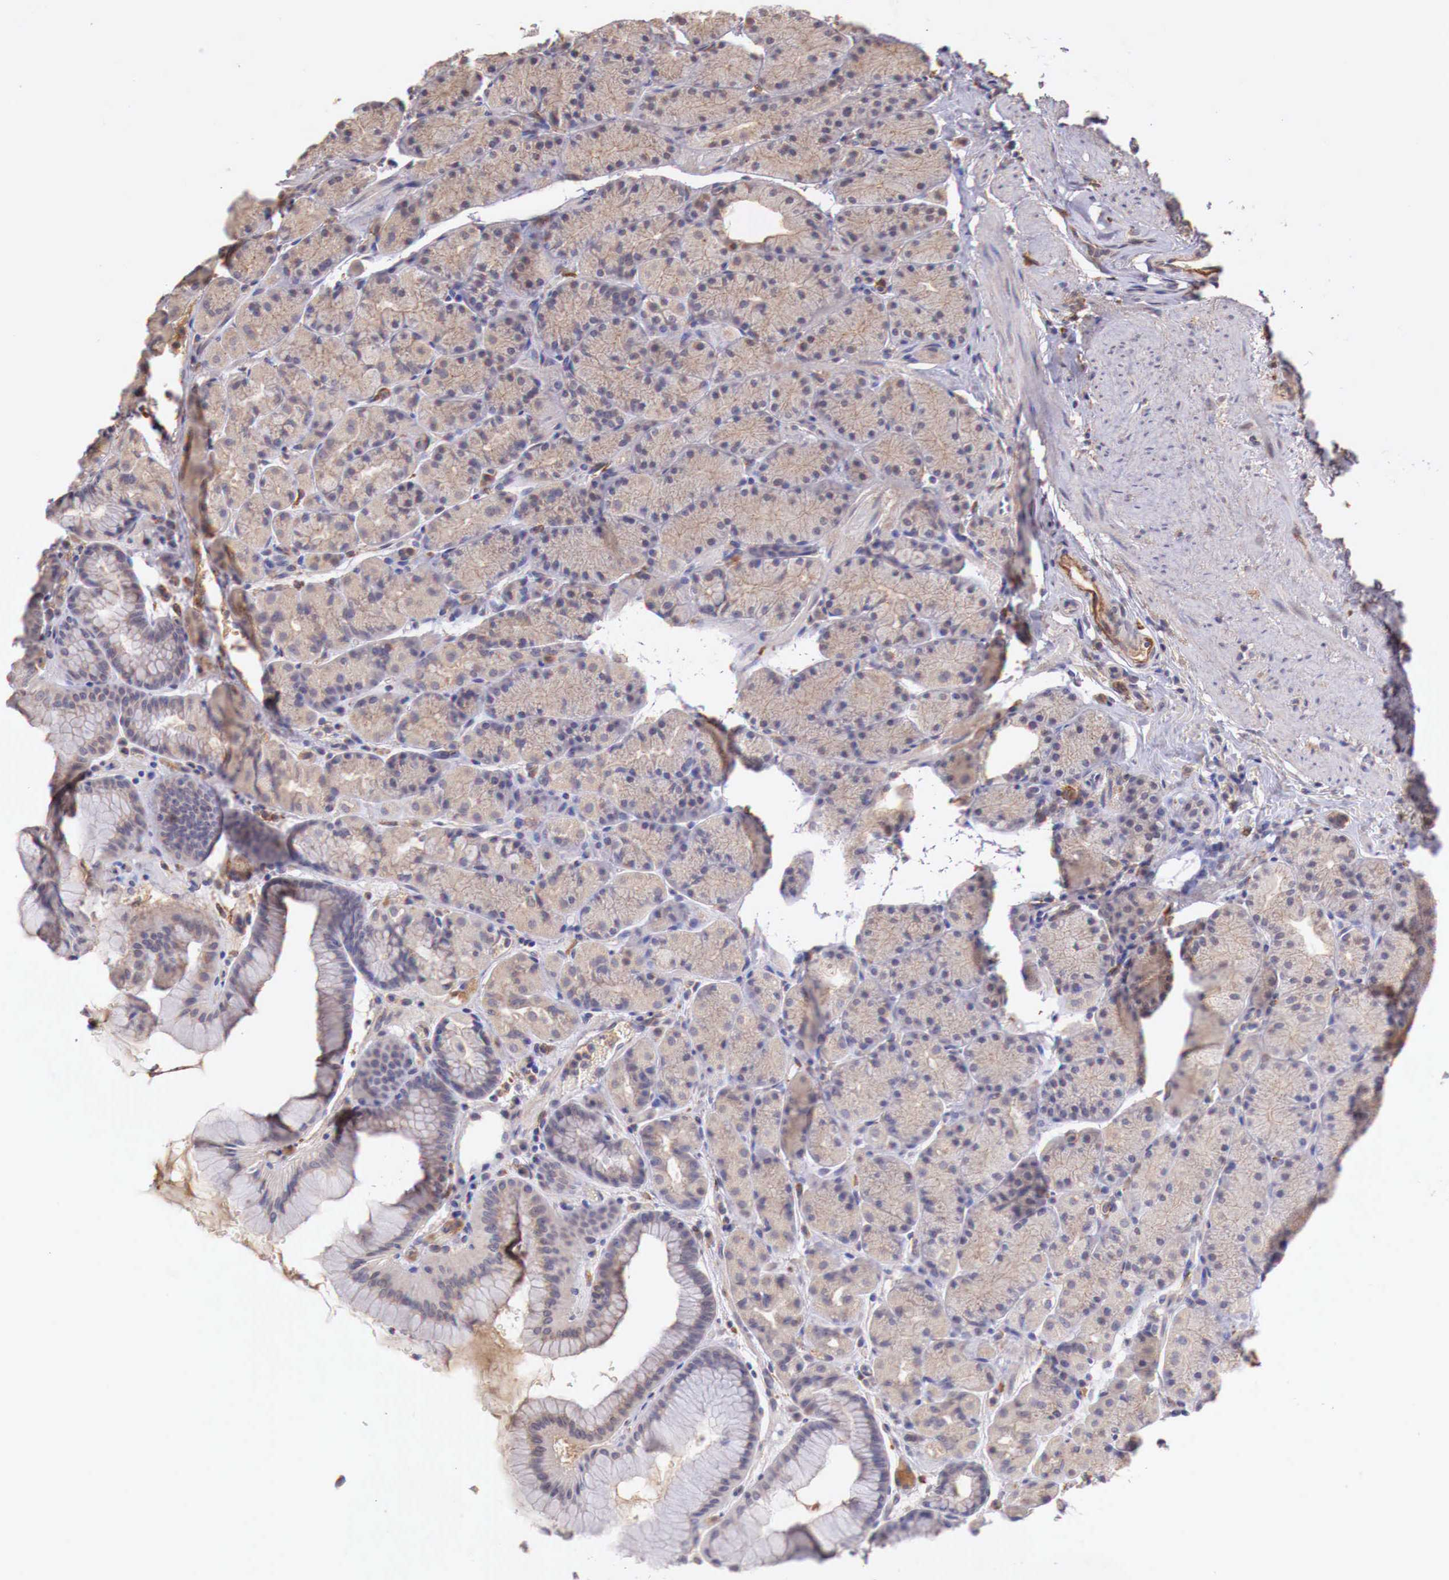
{"staining": {"intensity": "weak", "quantity": "25%-75%", "location": "cytoplasmic/membranous"}, "tissue": "stomach", "cell_type": "Glandular cells", "image_type": "normal", "snomed": [{"axis": "morphology", "description": "Normal tissue, NOS"}, {"axis": "topography", "description": "Stomach, upper"}], "caption": "Glandular cells show low levels of weak cytoplasmic/membranous staining in about 25%-75% of cells in unremarkable stomach. The staining is performed using DAB (3,3'-diaminobenzidine) brown chromogen to label protein expression. The nuclei are counter-stained blue using hematoxylin.", "gene": "CHRDL1", "patient": {"sex": "male", "age": 72}}